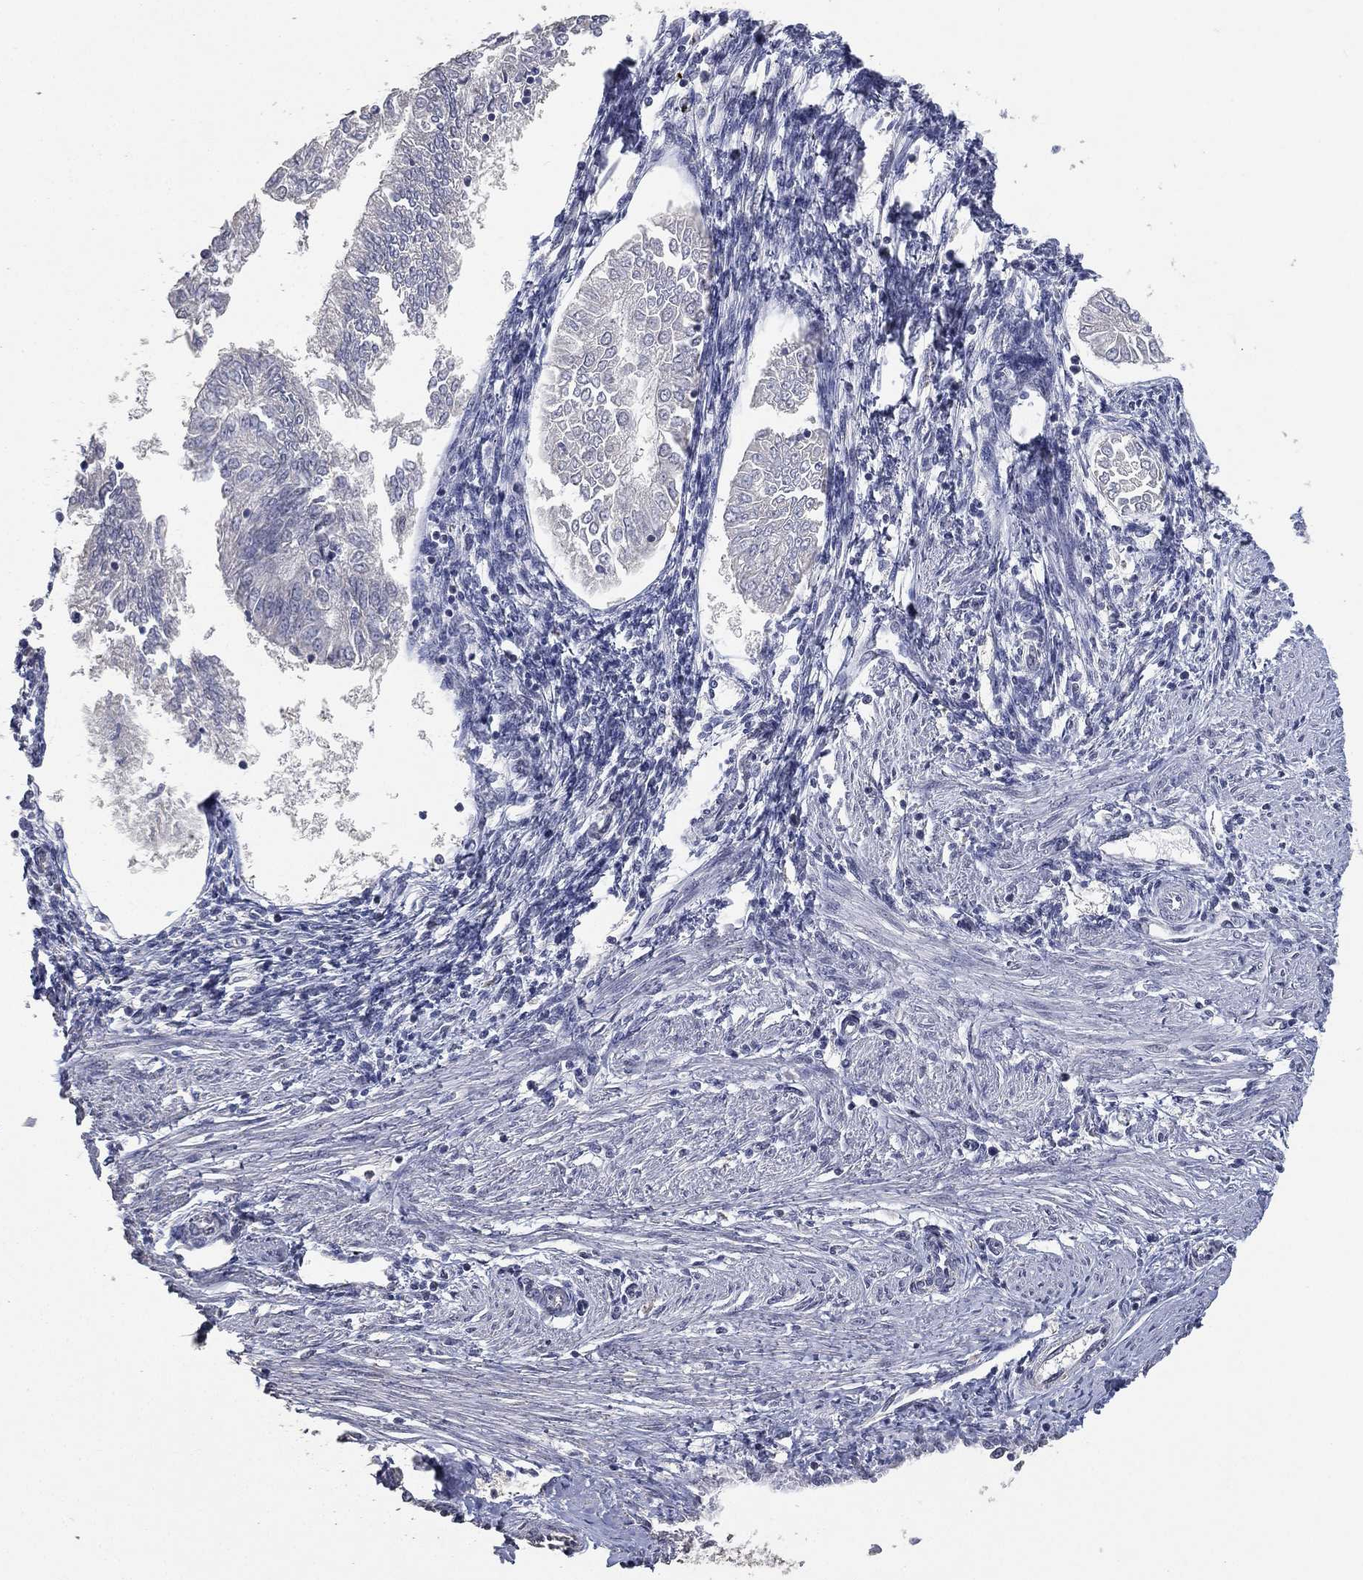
{"staining": {"intensity": "negative", "quantity": "none", "location": "none"}, "tissue": "endometrial cancer", "cell_type": "Tumor cells", "image_type": "cancer", "snomed": [{"axis": "morphology", "description": "Adenocarcinoma, NOS"}, {"axis": "topography", "description": "Endometrium"}], "caption": "There is no significant positivity in tumor cells of endometrial adenocarcinoma.", "gene": "DSG1", "patient": {"sex": "female", "age": 53}}